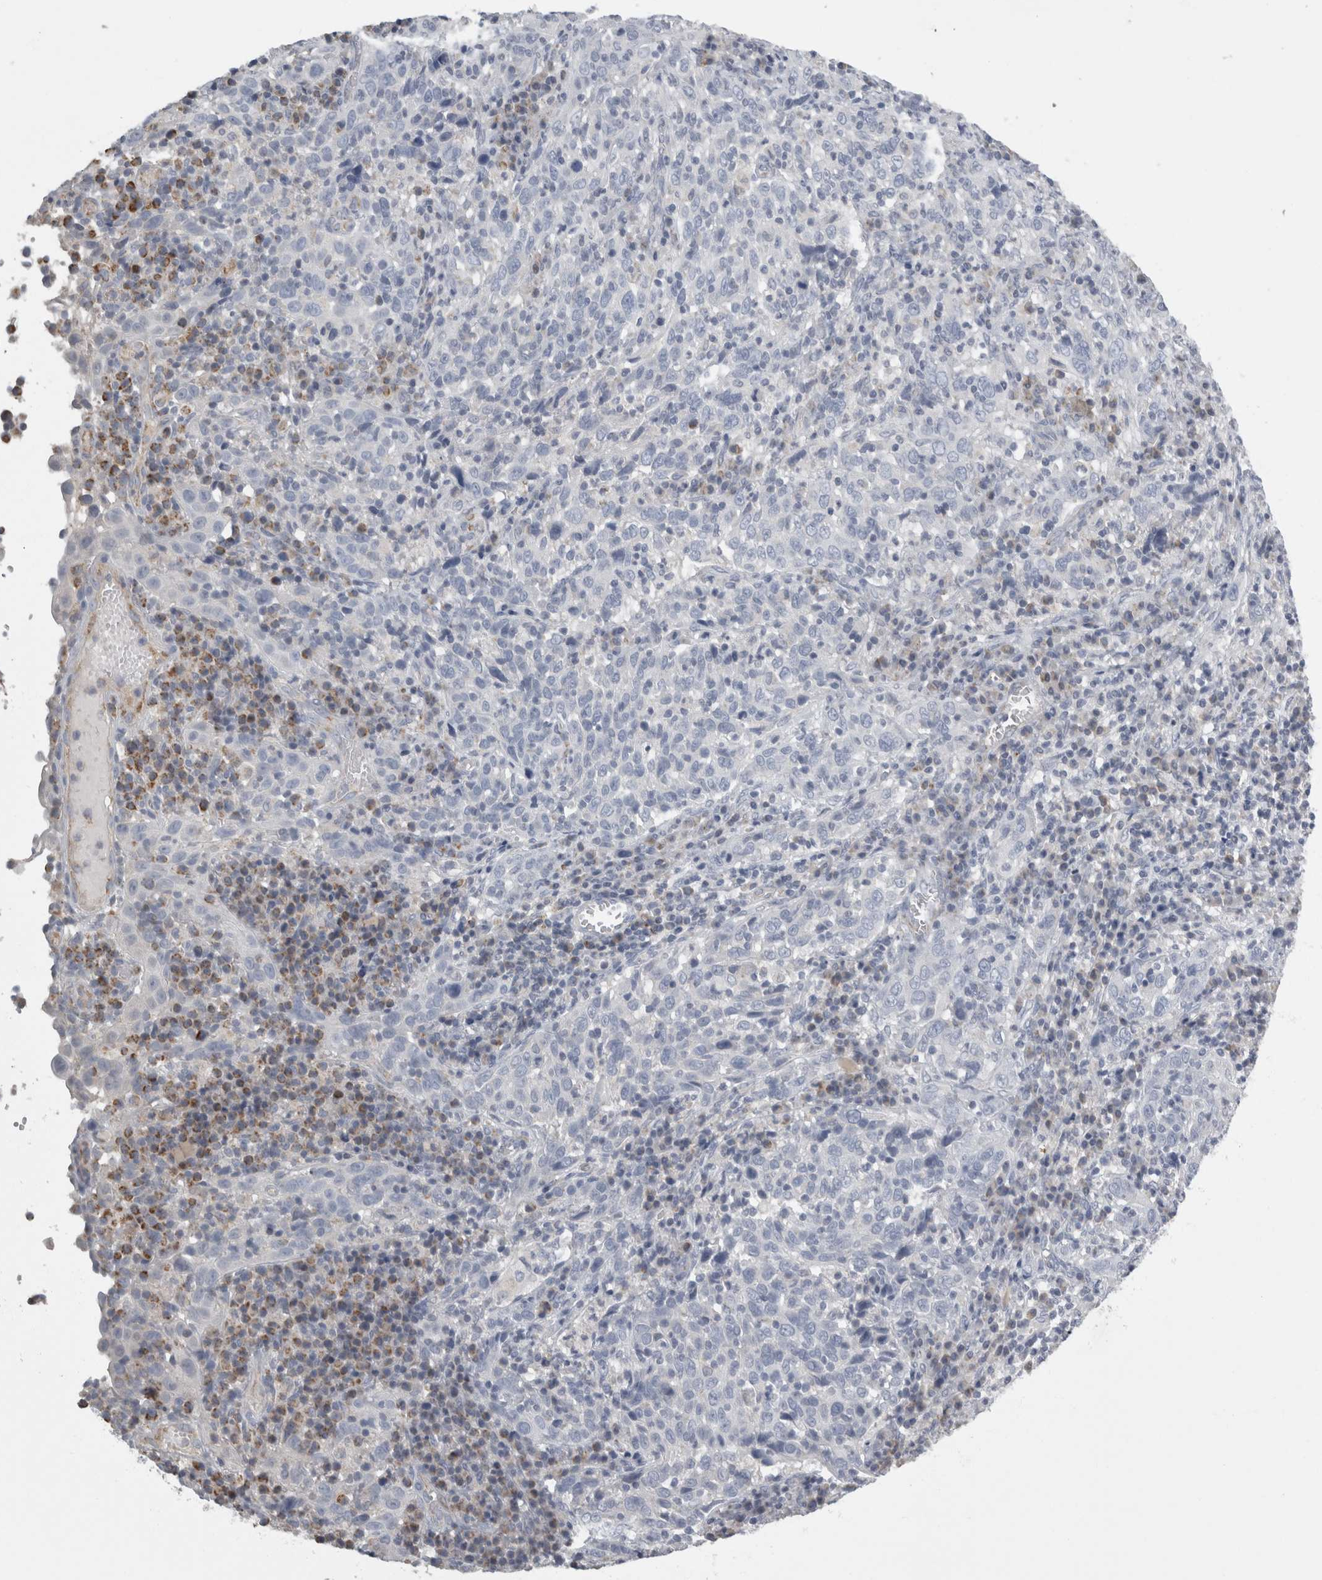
{"staining": {"intensity": "negative", "quantity": "none", "location": "none"}, "tissue": "cervical cancer", "cell_type": "Tumor cells", "image_type": "cancer", "snomed": [{"axis": "morphology", "description": "Squamous cell carcinoma, NOS"}, {"axis": "topography", "description": "Cervix"}], "caption": "Histopathology image shows no significant protein expression in tumor cells of cervical squamous cell carcinoma.", "gene": "TCAP", "patient": {"sex": "female", "age": 46}}